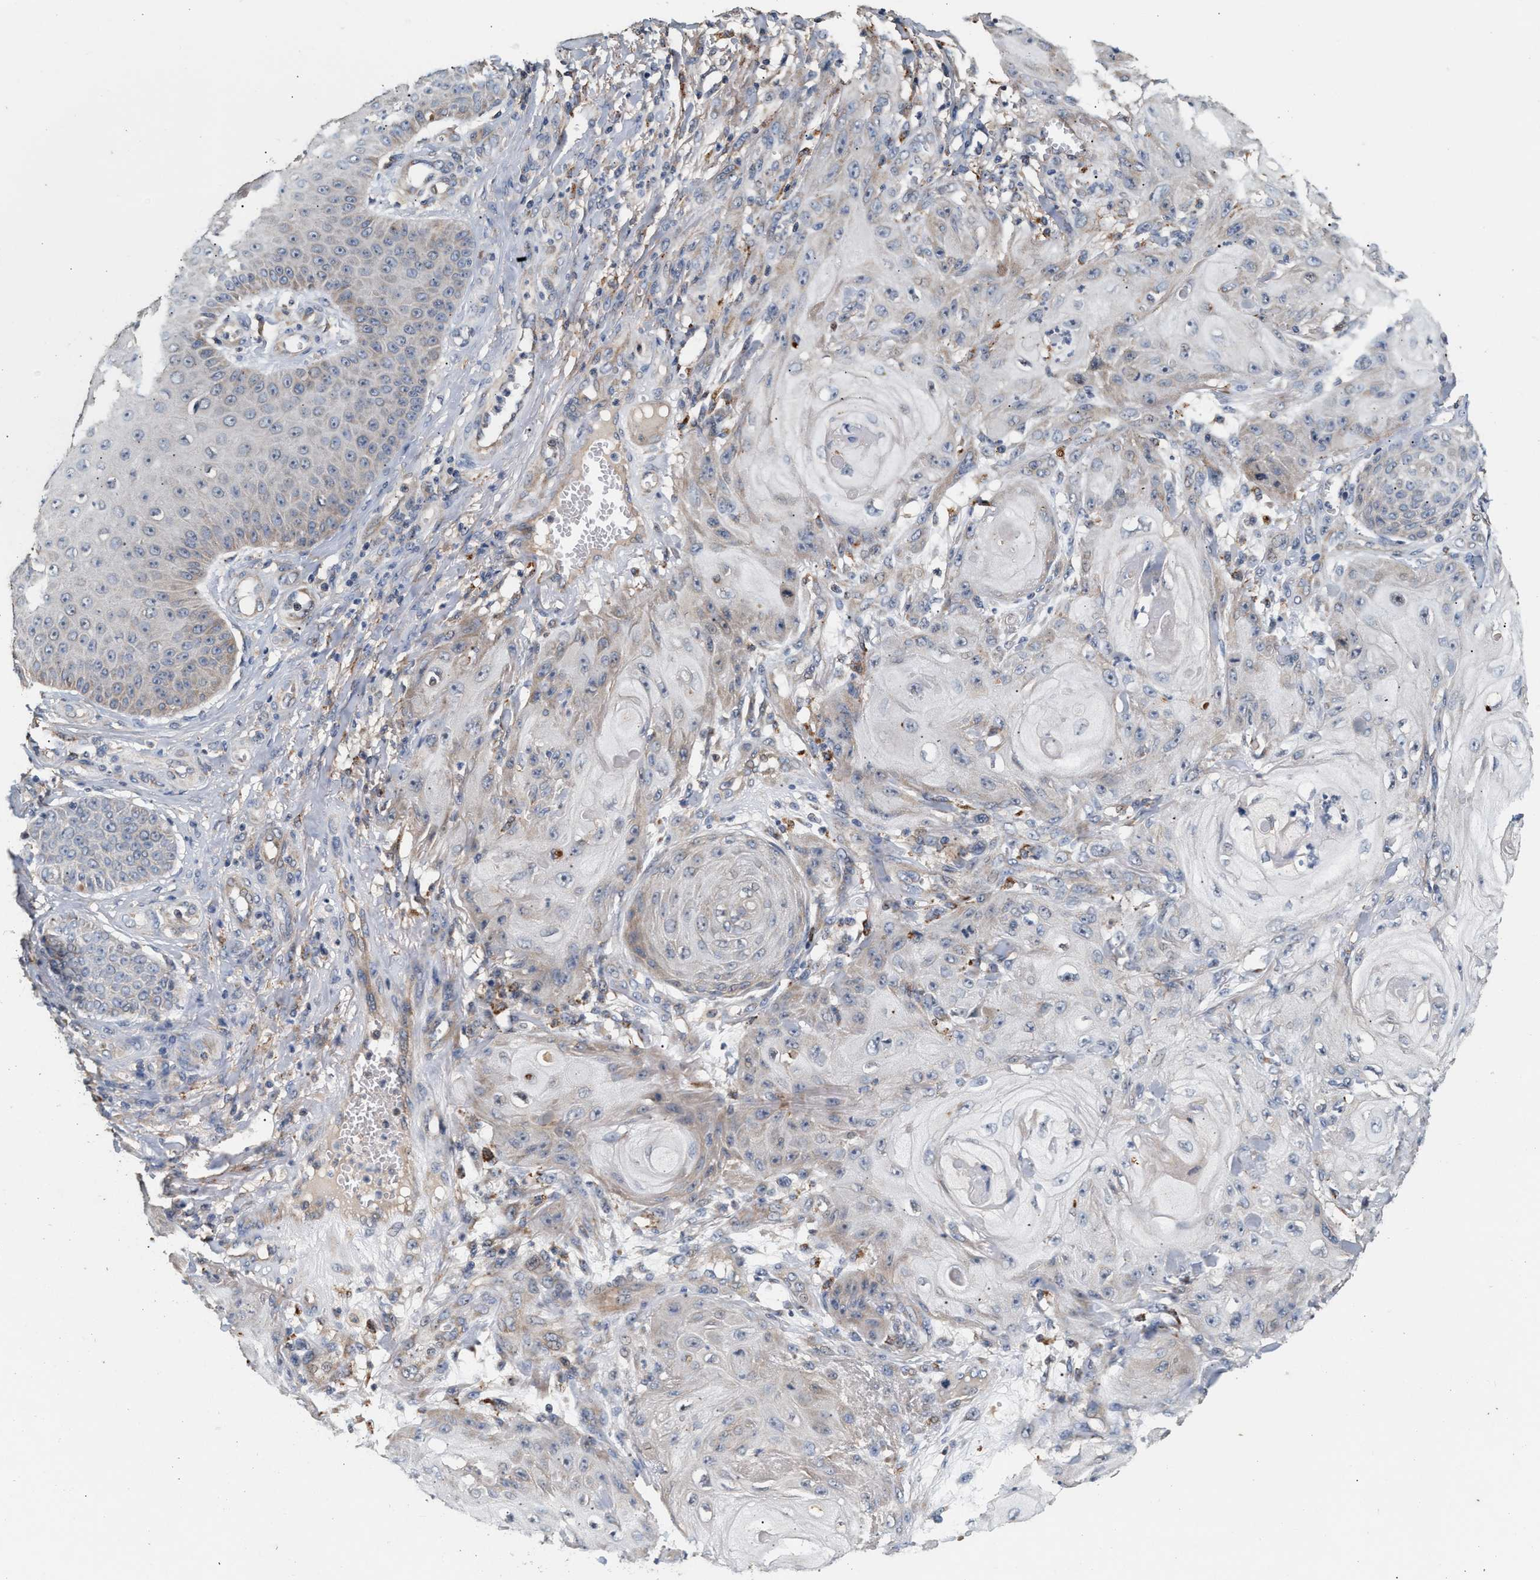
{"staining": {"intensity": "negative", "quantity": "none", "location": "none"}, "tissue": "skin cancer", "cell_type": "Tumor cells", "image_type": "cancer", "snomed": [{"axis": "morphology", "description": "Squamous cell carcinoma, NOS"}, {"axis": "topography", "description": "Skin"}], "caption": "A micrograph of skin squamous cell carcinoma stained for a protein demonstrates no brown staining in tumor cells. (Stains: DAB (3,3'-diaminobenzidine) immunohistochemistry (IHC) with hematoxylin counter stain, Microscopy: brightfield microscopy at high magnification).", "gene": "PTGR3", "patient": {"sex": "male", "age": 74}}